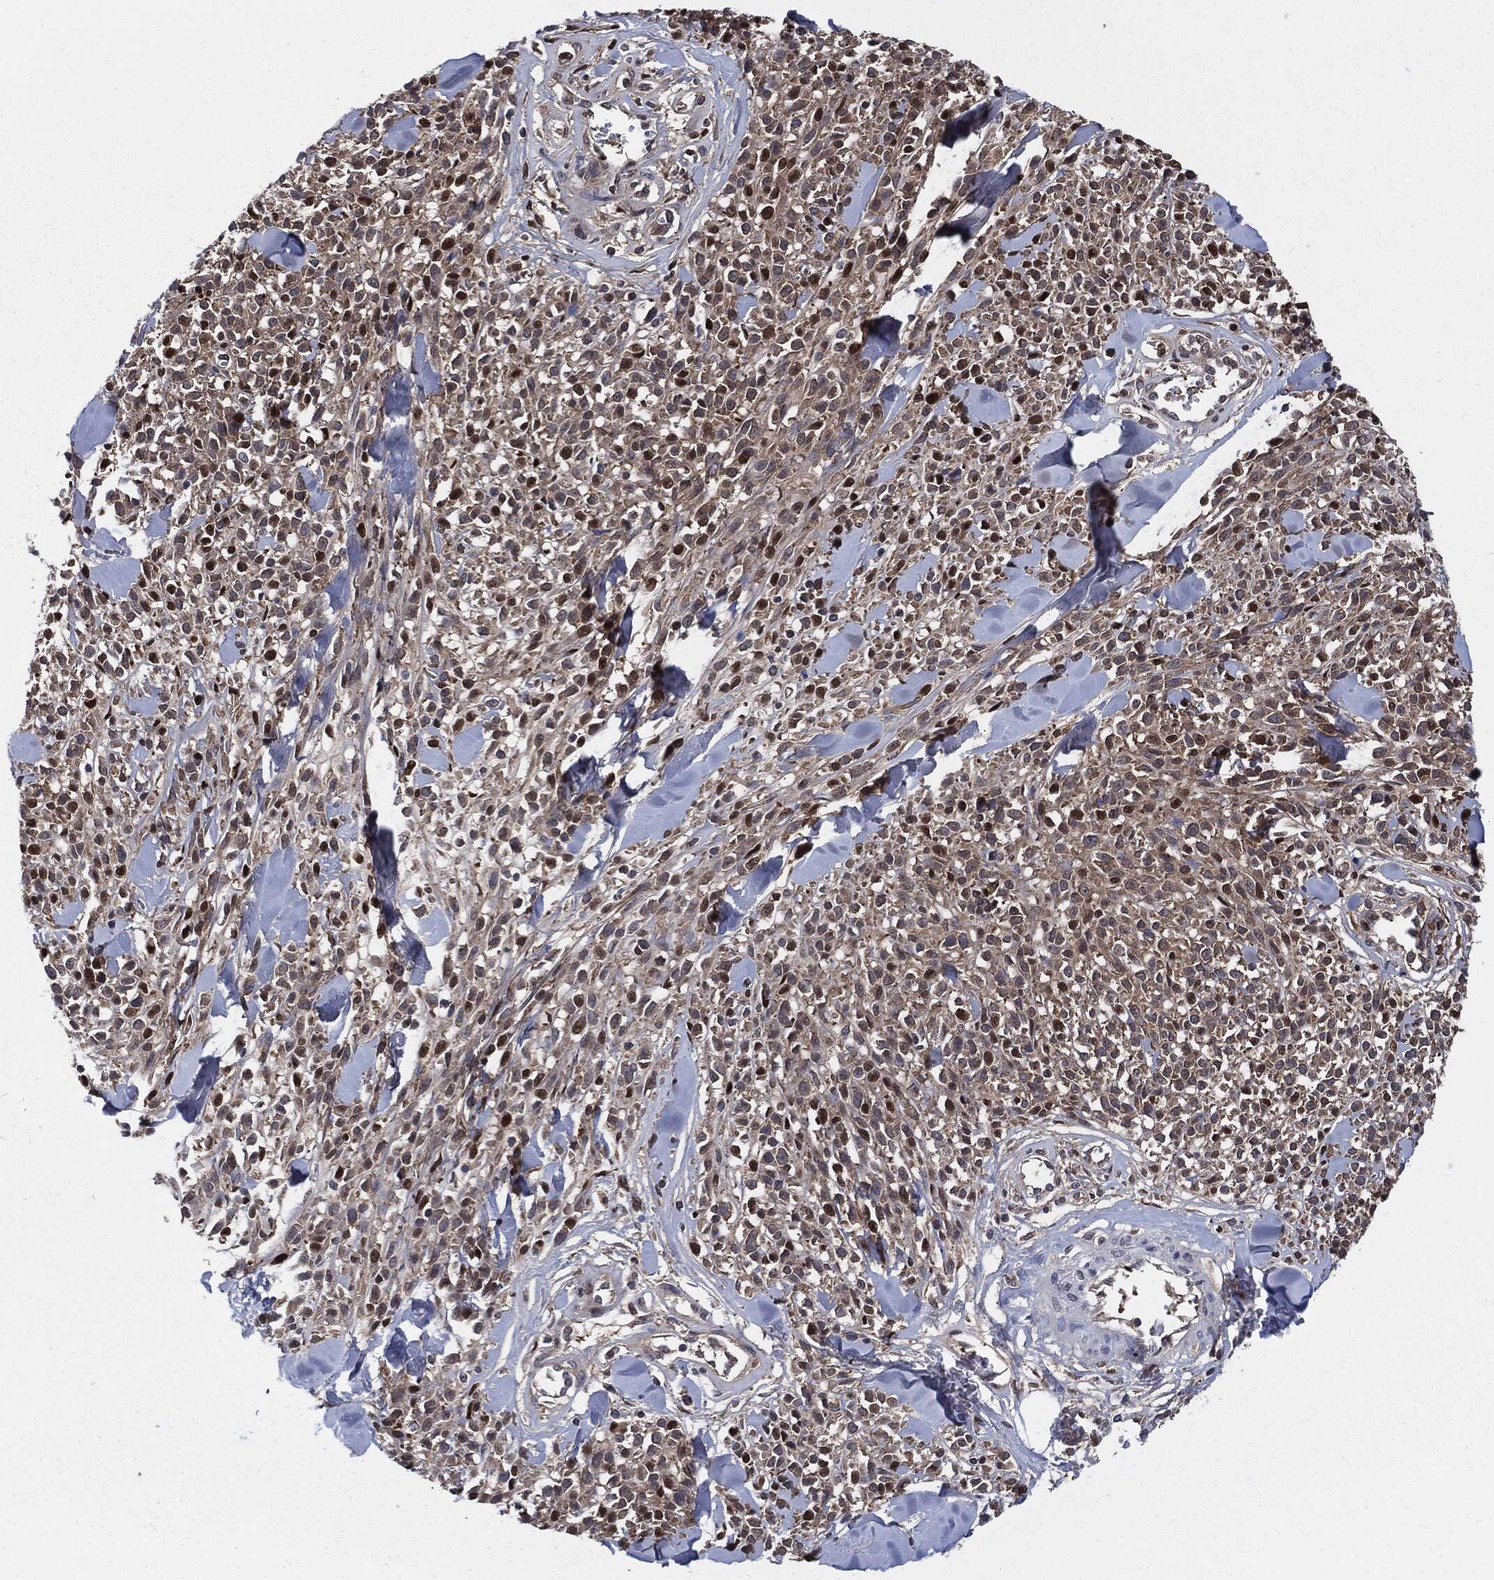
{"staining": {"intensity": "moderate", "quantity": "<25%", "location": "cytoplasmic/membranous,nuclear"}, "tissue": "melanoma", "cell_type": "Tumor cells", "image_type": "cancer", "snomed": [{"axis": "morphology", "description": "Malignant melanoma, NOS"}, {"axis": "topography", "description": "Skin"}, {"axis": "topography", "description": "Skin of trunk"}], "caption": "Protein analysis of melanoma tissue shows moderate cytoplasmic/membranous and nuclear positivity in approximately <25% of tumor cells. (brown staining indicates protein expression, while blue staining denotes nuclei).", "gene": "XPNPEP1", "patient": {"sex": "male", "age": 74}}